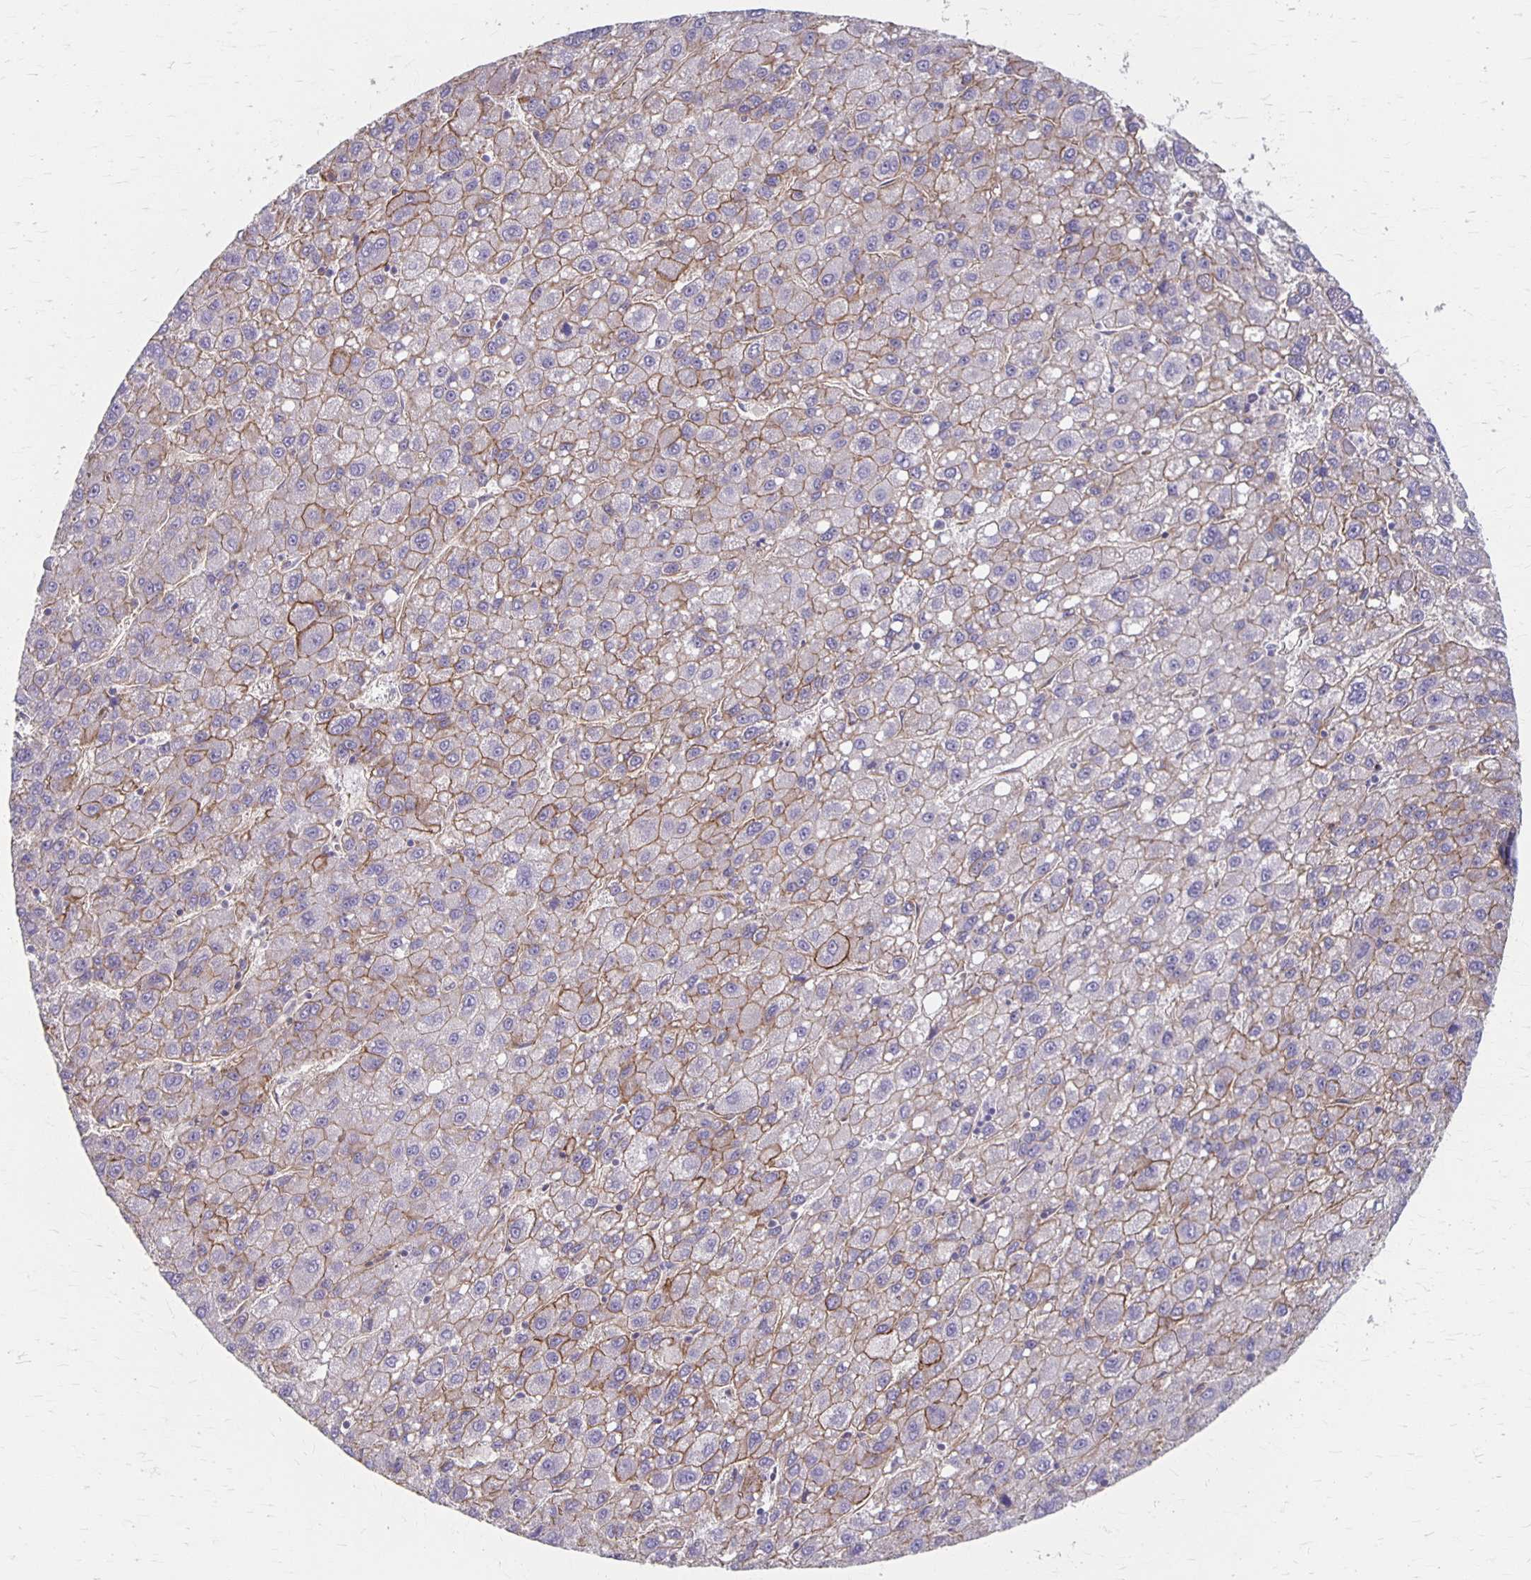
{"staining": {"intensity": "moderate", "quantity": ">75%", "location": "cytoplasmic/membranous"}, "tissue": "liver cancer", "cell_type": "Tumor cells", "image_type": "cancer", "snomed": [{"axis": "morphology", "description": "Carcinoma, Hepatocellular, NOS"}, {"axis": "topography", "description": "Liver"}], "caption": "Liver hepatocellular carcinoma stained with IHC exhibits moderate cytoplasmic/membranous staining in about >75% of tumor cells.", "gene": "PPP1R3E", "patient": {"sex": "female", "age": 82}}